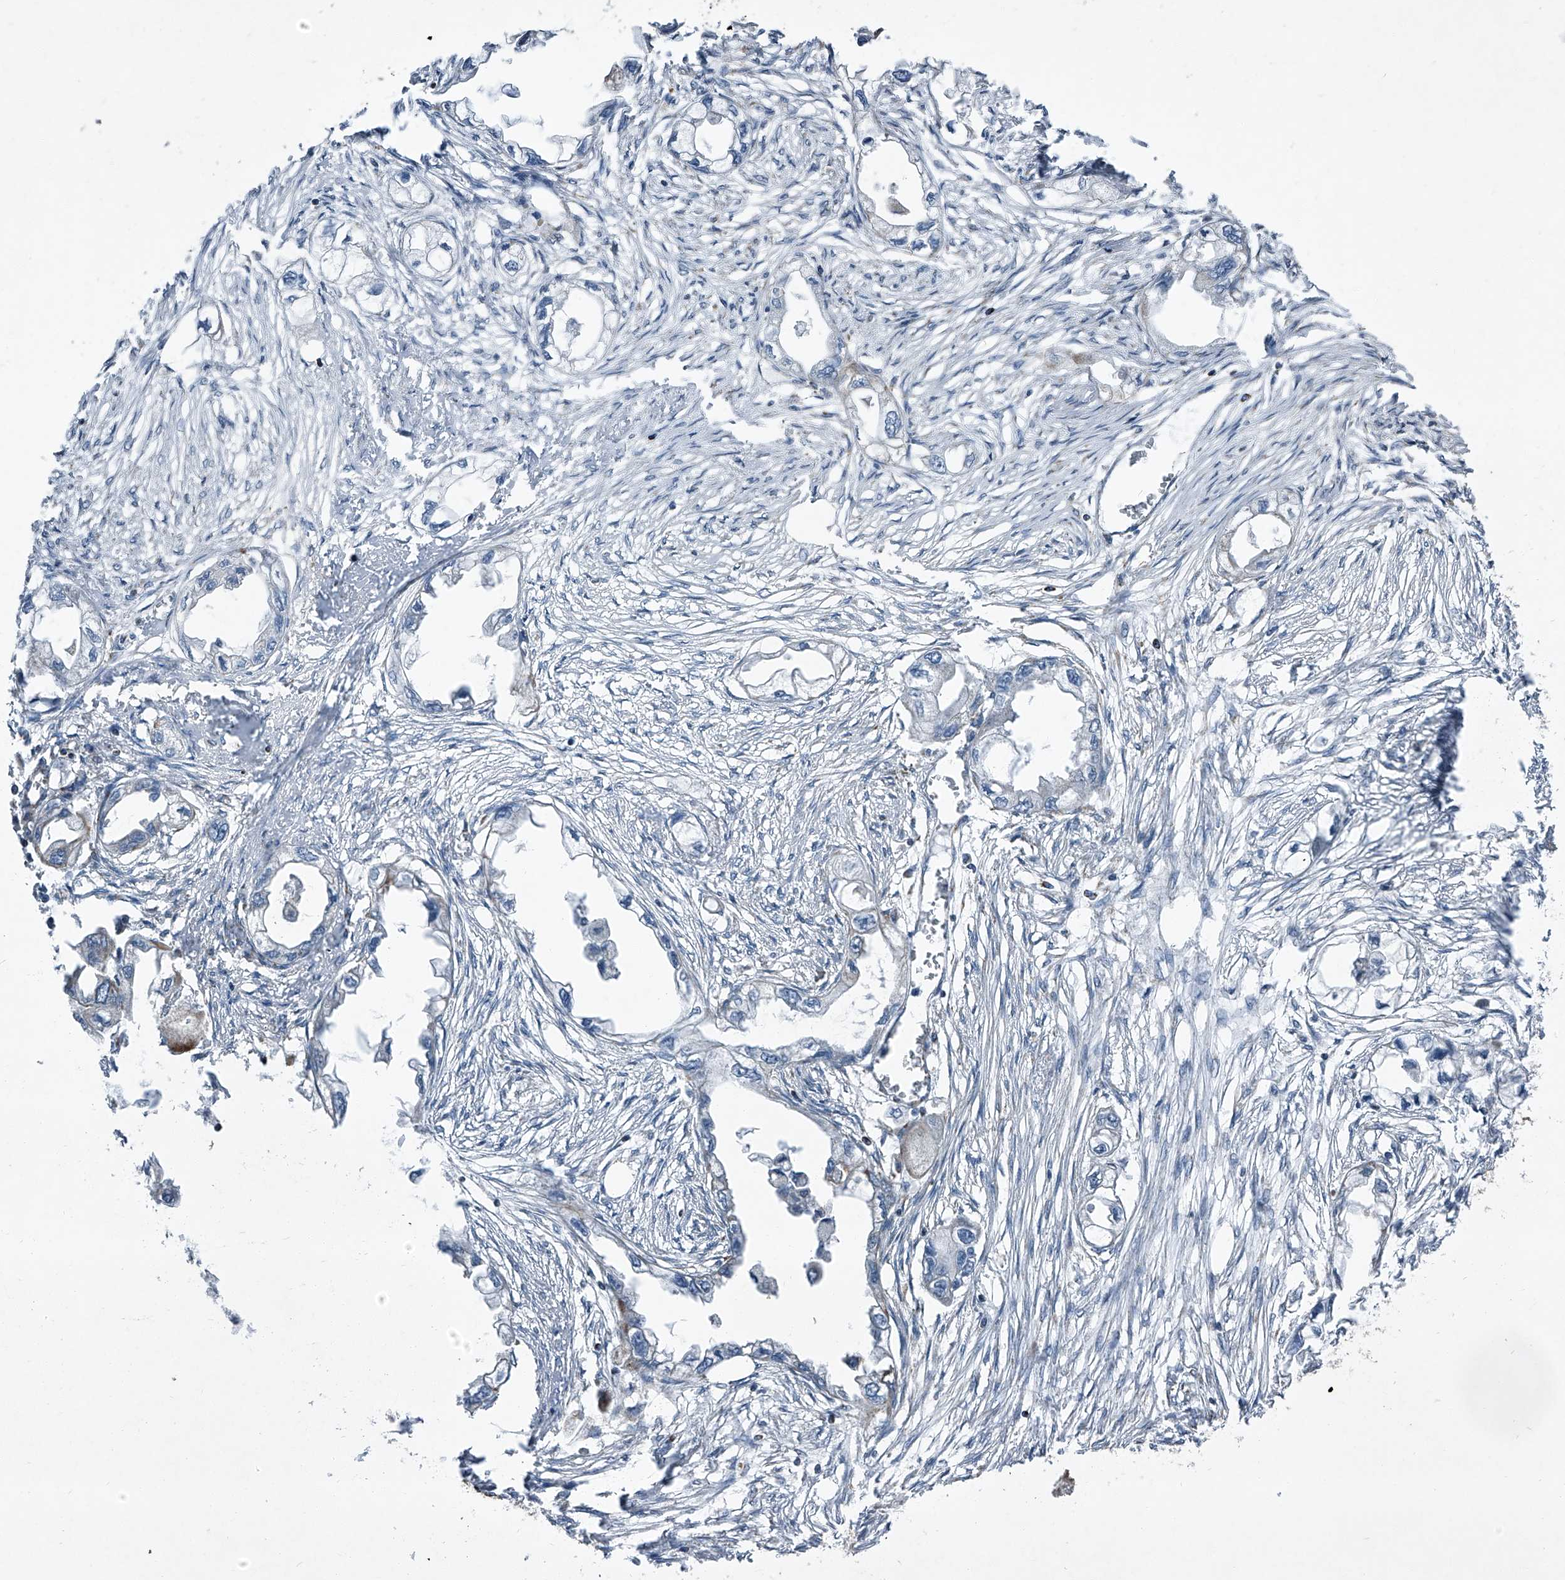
{"staining": {"intensity": "negative", "quantity": "none", "location": "none"}, "tissue": "endometrial cancer", "cell_type": "Tumor cells", "image_type": "cancer", "snomed": [{"axis": "morphology", "description": "Adenocarcinoma, NOS"}, {"axis": "morphology", "description": "Adenocarcinoma, metastatic, NOS"}, {"axis": "topography", "description": "Adipose tissue"}, {"axis": "topography", "description": "Endometrium"}], "caption": "Protein analysis of metastatic adenocarcinoma (endometrial) shows no significant staining in tumor cells.", "gene": "CHRNA7", "patient": {"sex": "female", "age": 67}}